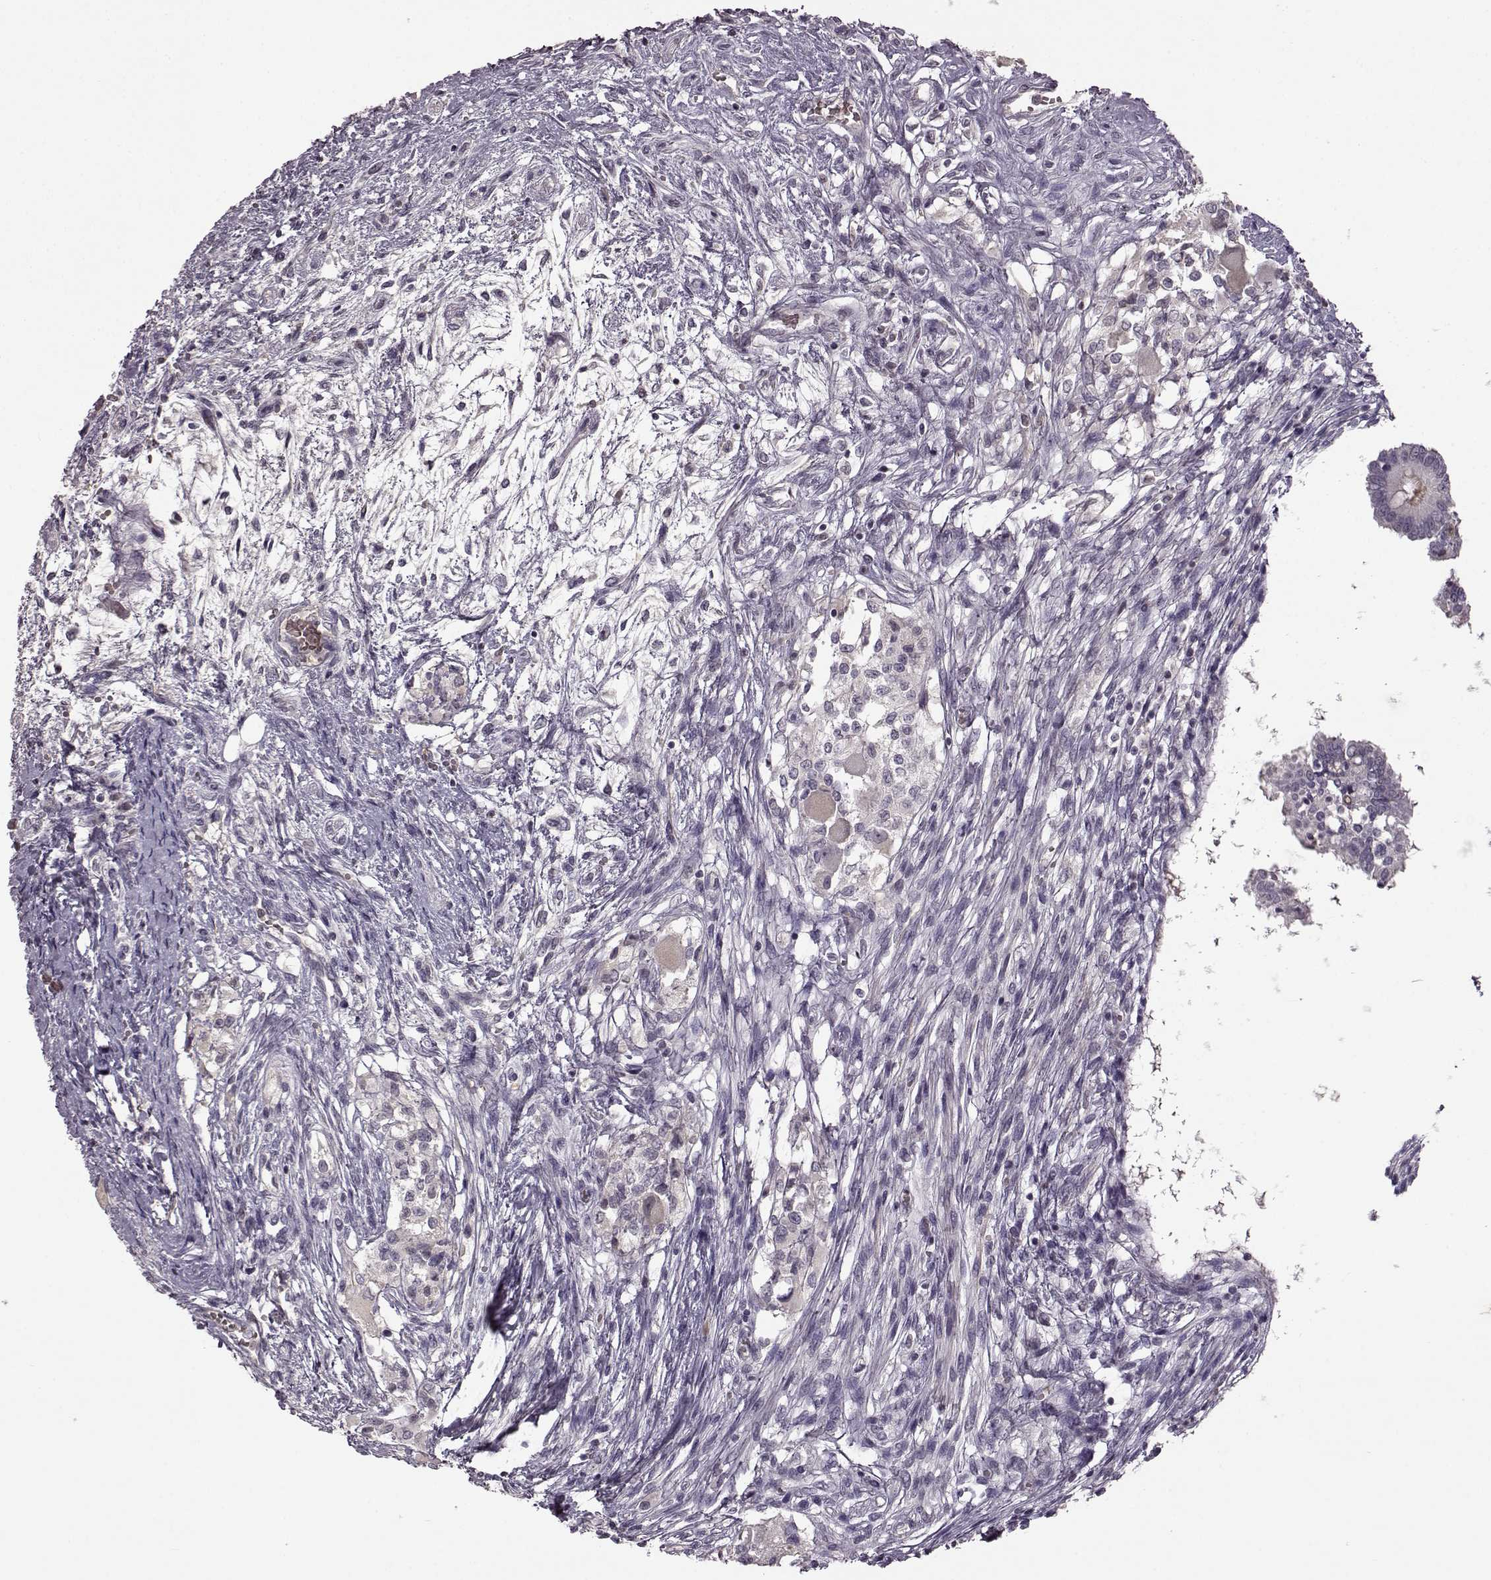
{"staining": {"intensity": "negative", "quantity": "none", "location": "none"}, "tissue": "testis cancer", "cell_type": "Tumor cells", "image_type": "cancer", "snomed": [{"axis": "morphology", "description": "Carcinoma, Embryonal, NOS"}, {"axis": "topography", "description": "Testis"}], "caption": "Tumor cells show no significant protein staining in testis embryonal carcinoma.", "gene": "CNGA3", "patient": {"sex": "male", "age": 37}}